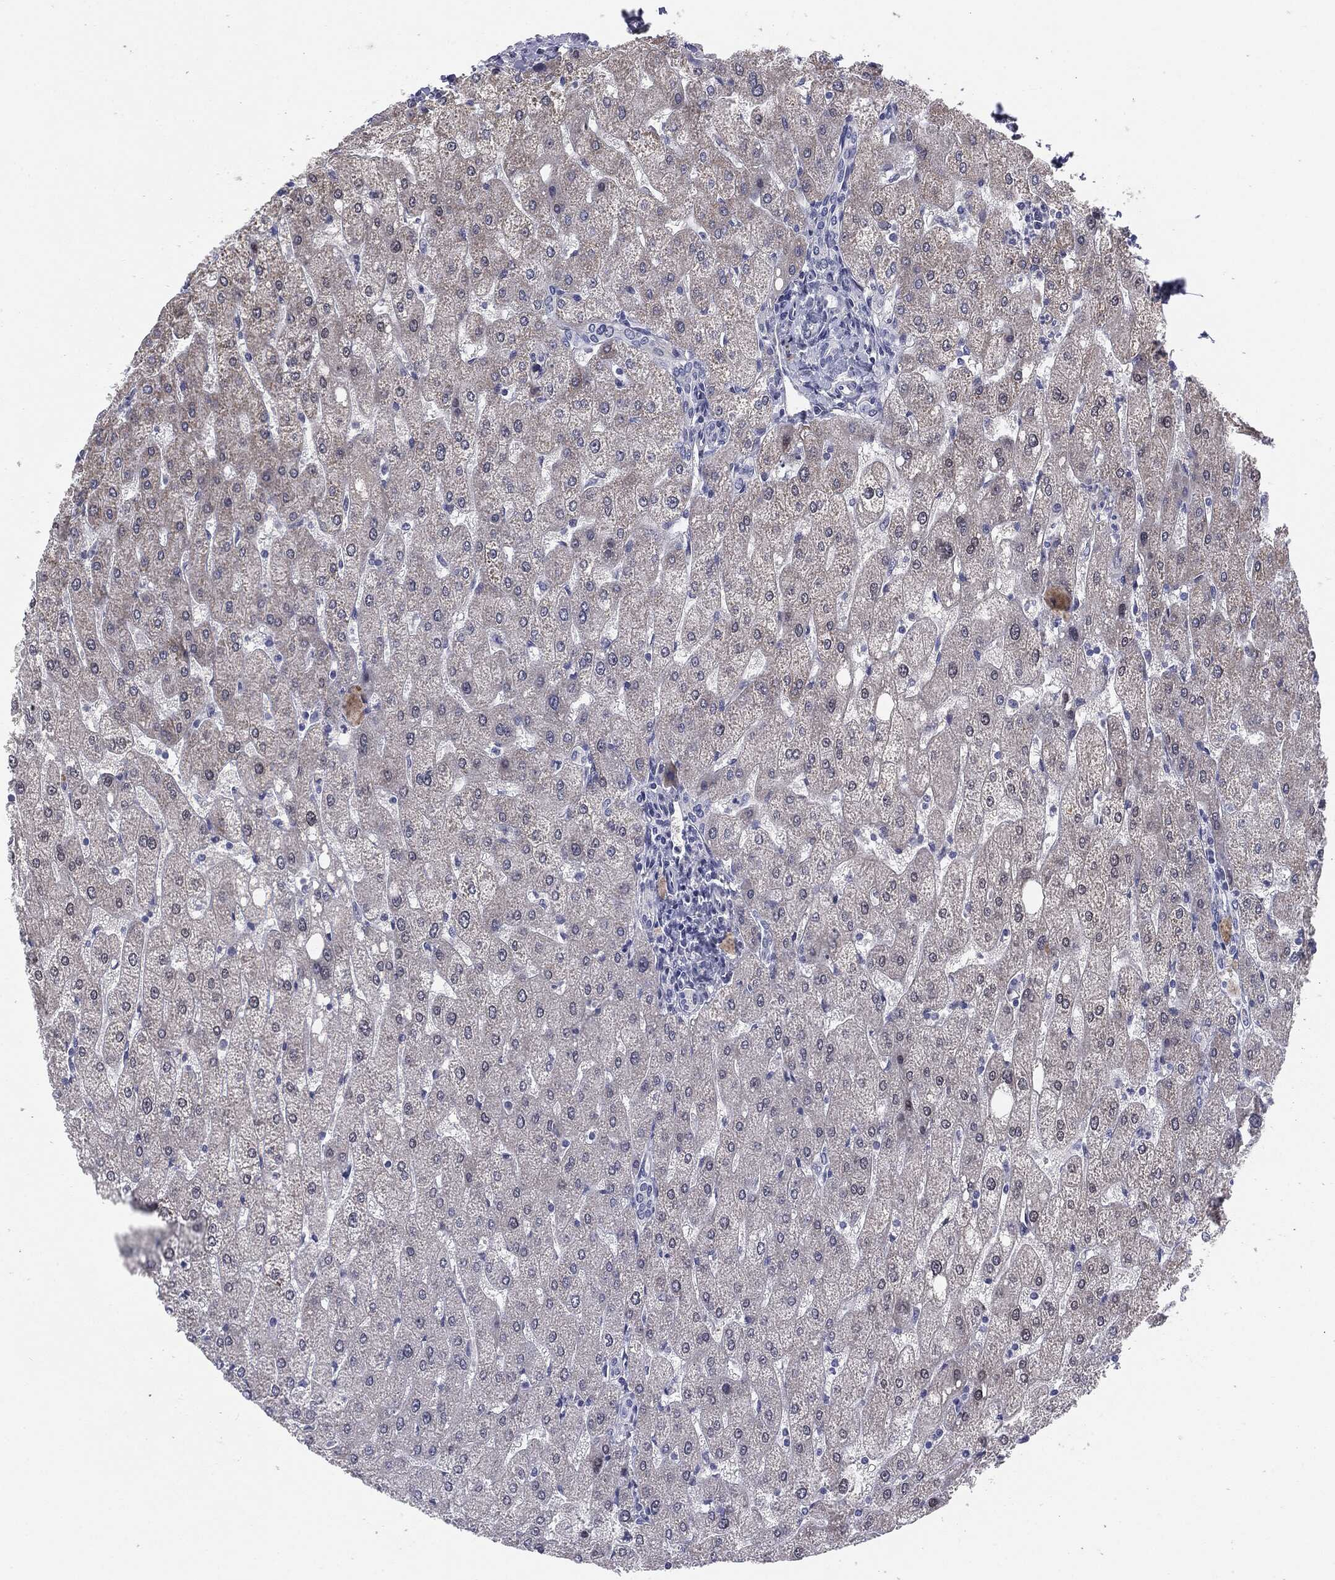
{"staining": {"intensity": "negative", "quantity": "none", "location": "none"}, "tissue": "liver", "cell_type": "Cholangiocytes", "image_type": "normal", "snomed": [{"axis": "morphology", "description": "Normal tissue, NOS"}, {"axis": "topography", "description": "Liver"}], "caption": "Micrograph shows no significant protein positivity in cholangiocytes of unremarkable liver. (Brightfield microscopy of DAB (3,3'-diaminobenzidine) IHC at high magnification).", "gene": "KRT5", "patient": {"sex": "male", "age": 67}}